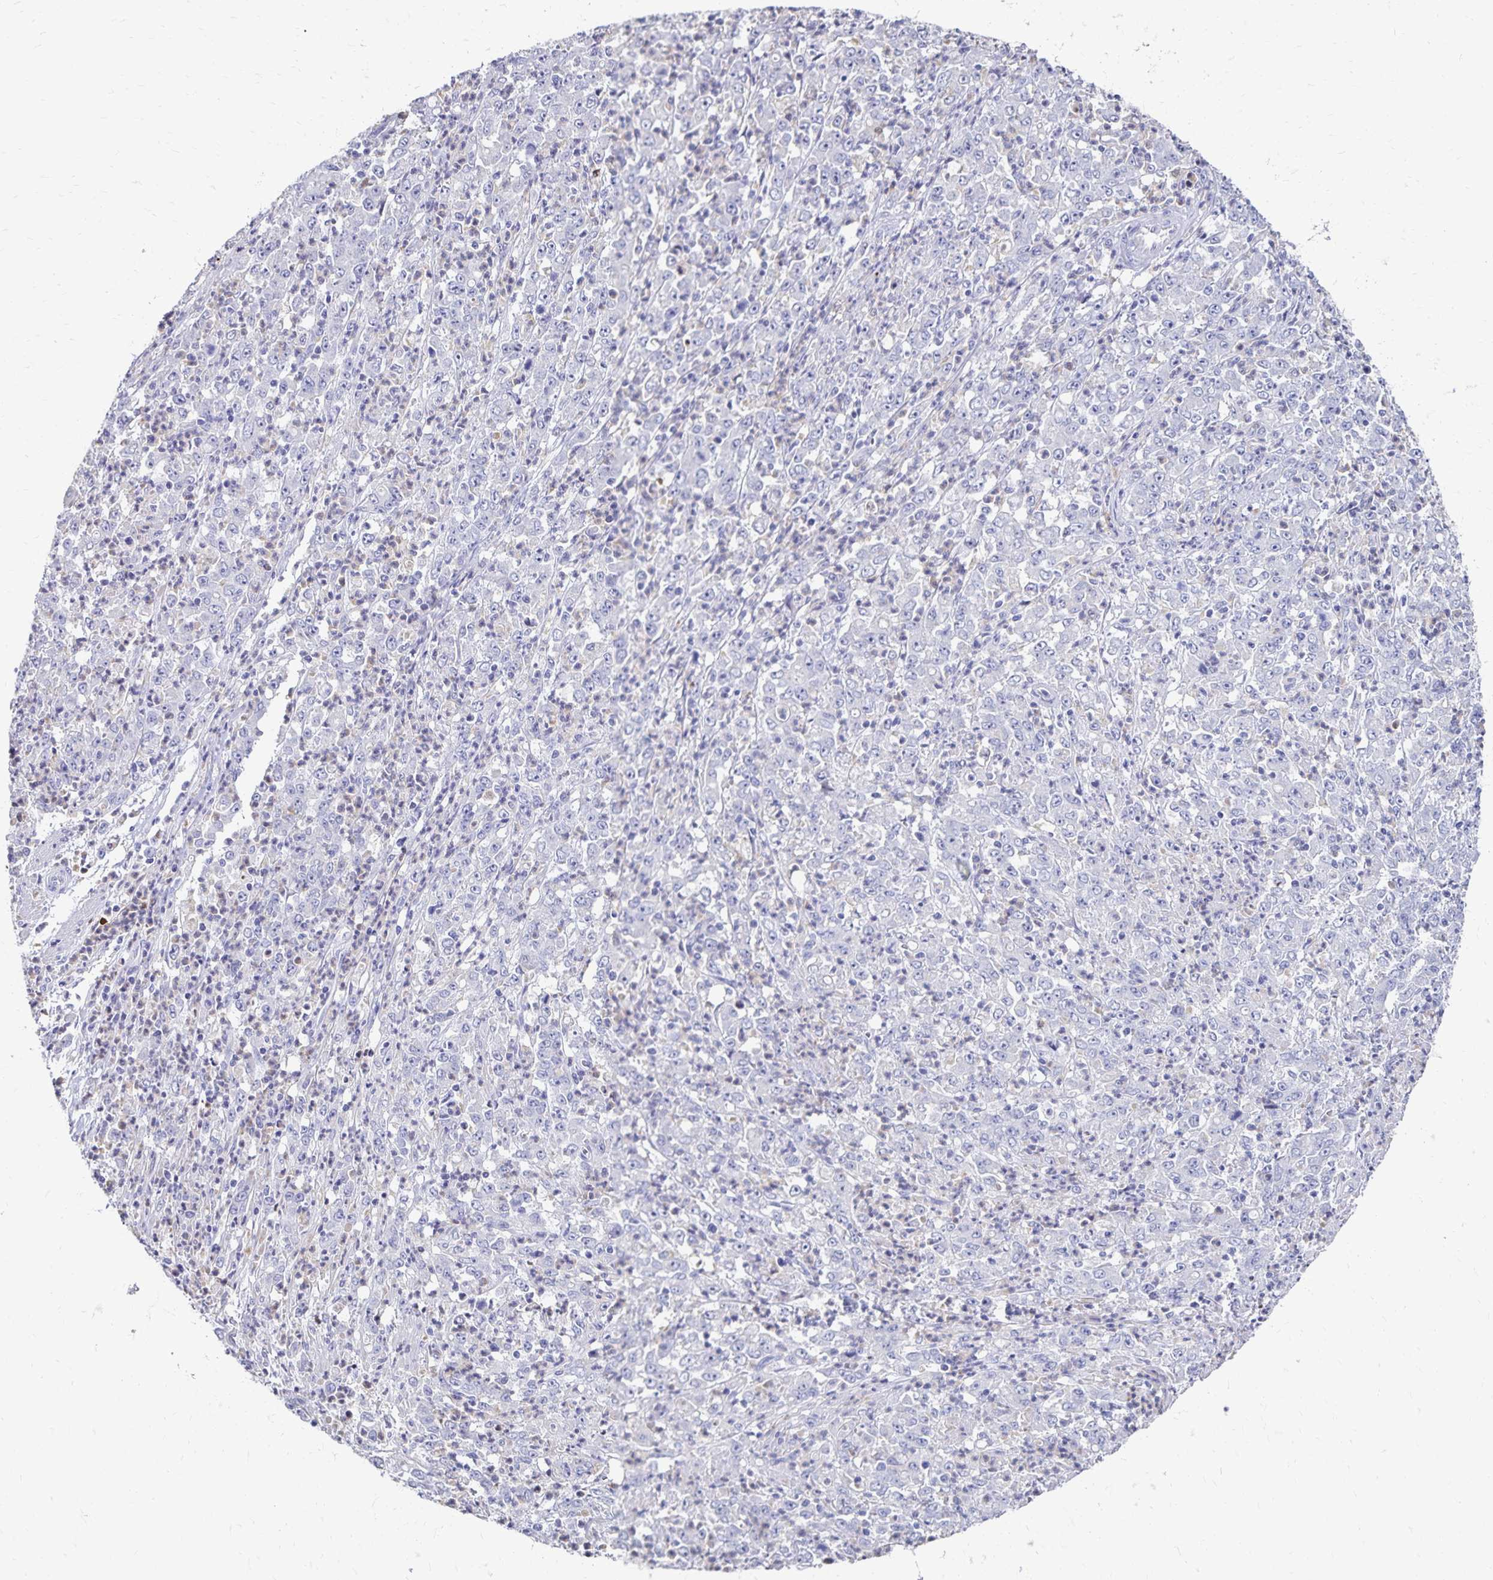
{"staining": {"intensity": "negative", "quantity": "none", "location": "none"}, "tissue": "stomach cancer", "cell_type": "Tumor cells", "image_type": "cancer", "snomed": [{"axis": "morphology", "description": "Adenocarcinoma, NOS"}, {"axis": "topography", "description": "Stomach, lower"}], "caption": "Immunohistochemical staining of human adenocarcinoma (stomach) displays no significant expression in tumor cells.", "gene": "PAX5", "patient": {"sex": "female", "age": 71}}